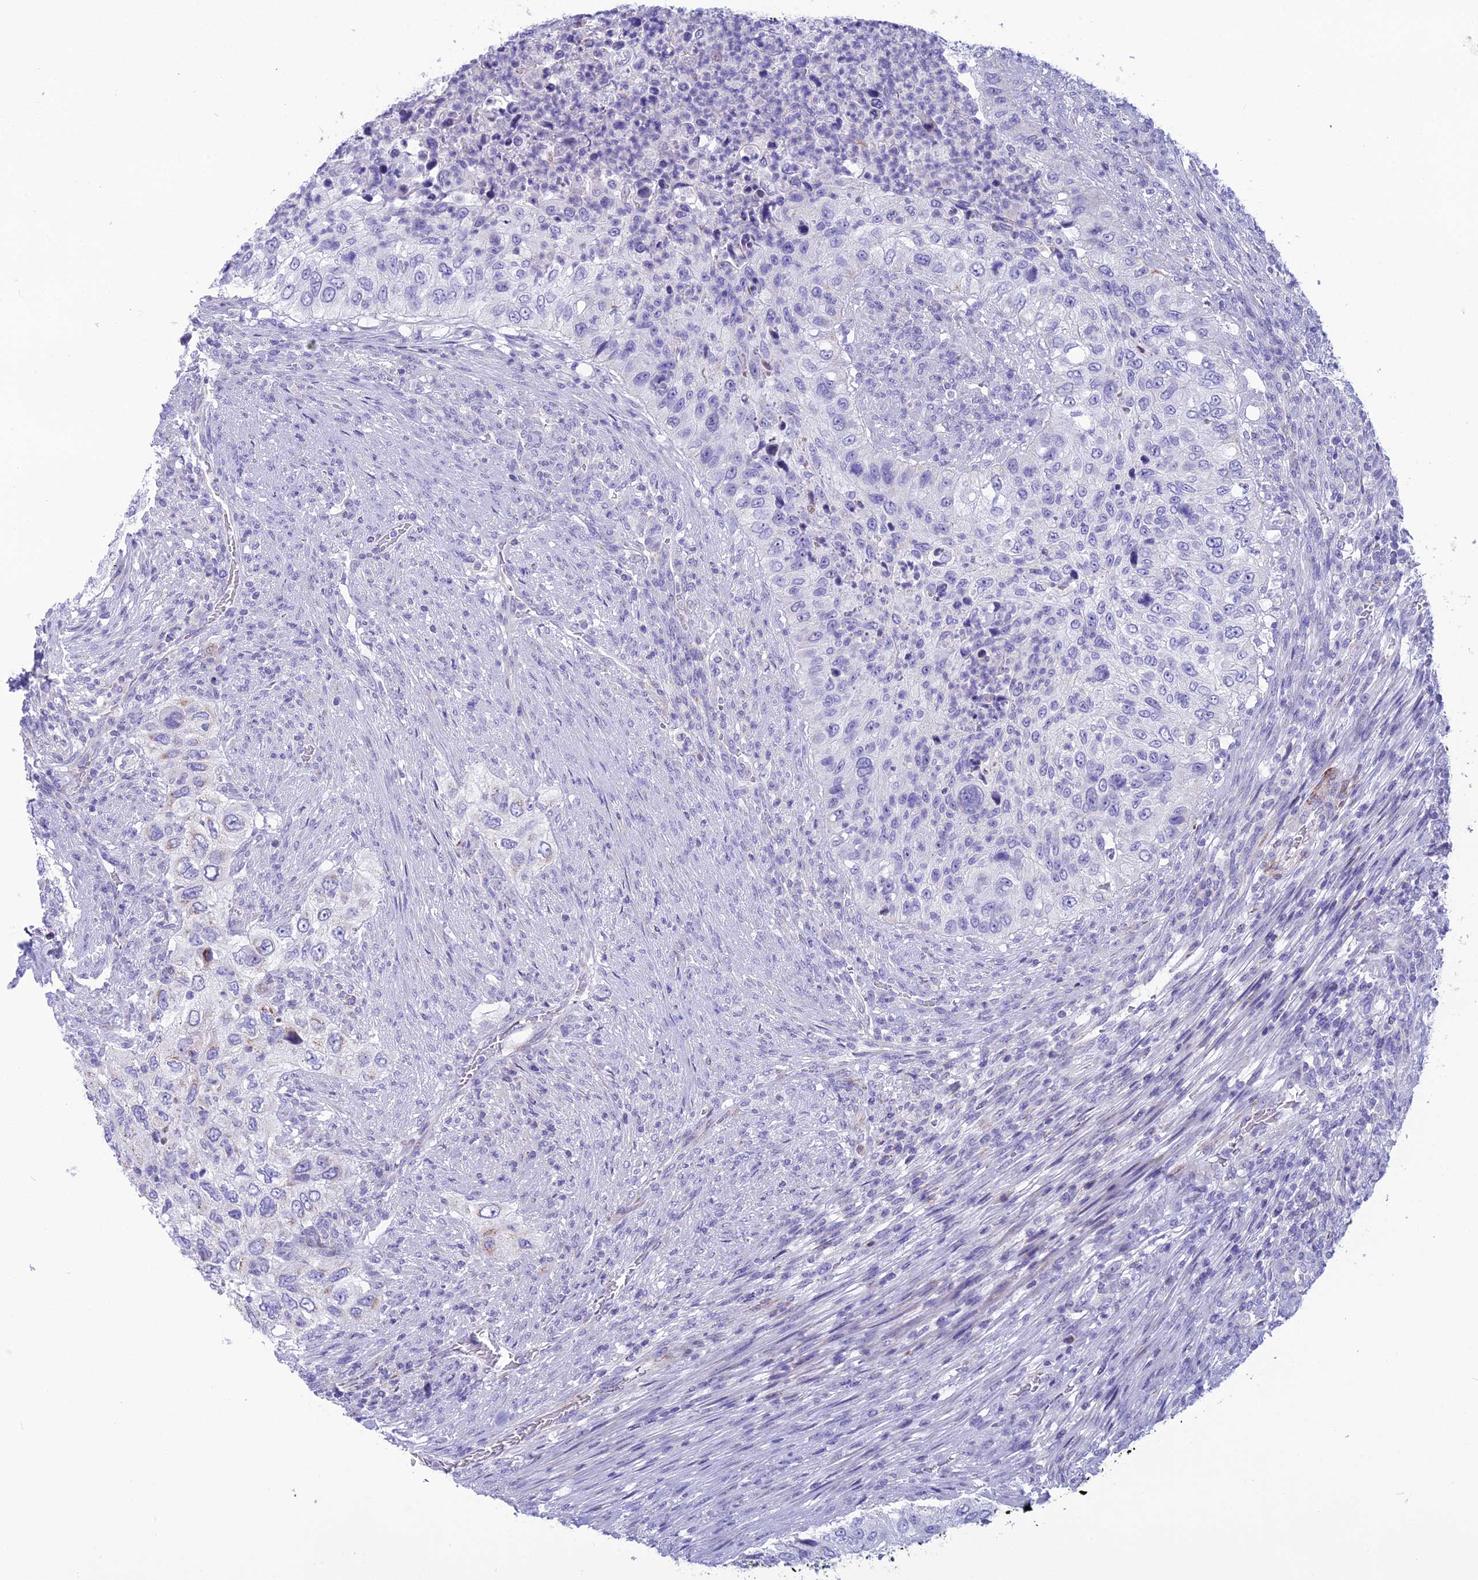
{"staining": {"intensity": "negative", "quantity": "none", "location": "none"}, "tissue": "urothelial cancer", "cell_type": "Tumor cells", "image_type": "cancer", "snomed": [{"axis": "morphology", "description": "Urothelial carcinoma, High grade"}, {"axis": "topography", "description": "Urinary bladder"}], "caption": "There is no significant expression in tumor cells of urothelial cancer. (Stains: DAB IHC with hematoxylin counter stain, Microscopy: brightfield microscopy at high magnification).", "gene": "POMGNT1", "patient": {"sex": "female", "age": 60}}